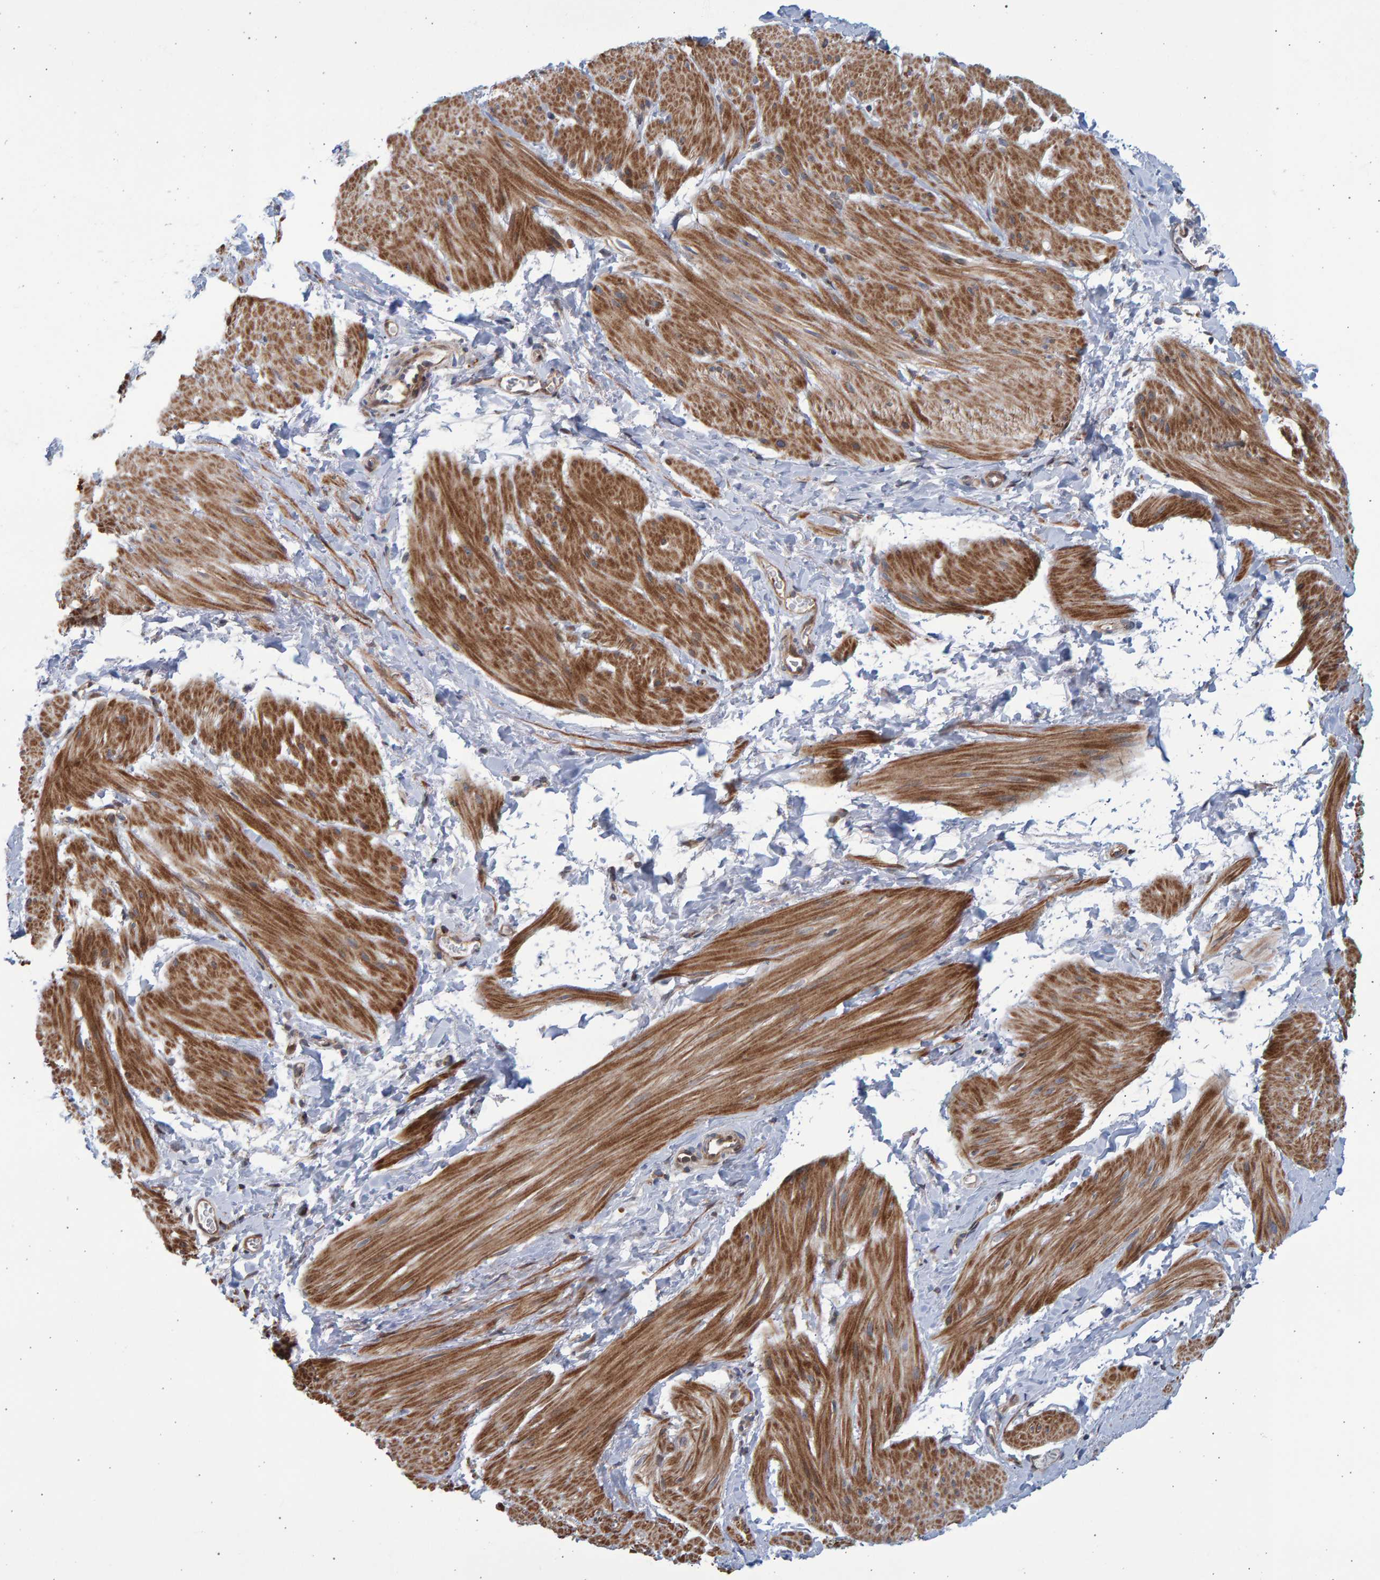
{"staining": {"intensity": "moderate", "quantity": ">75%", "location": "cytoplasmic/membranous"}, "tissue": "smooth muscle", "cell_type": "Smooth muscle cells", "image_type": "normal", "snomed": [{"axis": "morphology", "description": "Normal tissue, NOS"}, {"axis": "topography", "description": "Smooth muscle"}], "caption": "Benign smooth muscle displays moderate cytoplasmic/membranous expression in approximately >75% of smooth muscle cells, visualized by immunohistochemistry.", "gene": "LRBA", "patient": {"sex": "male", "age": 16}}